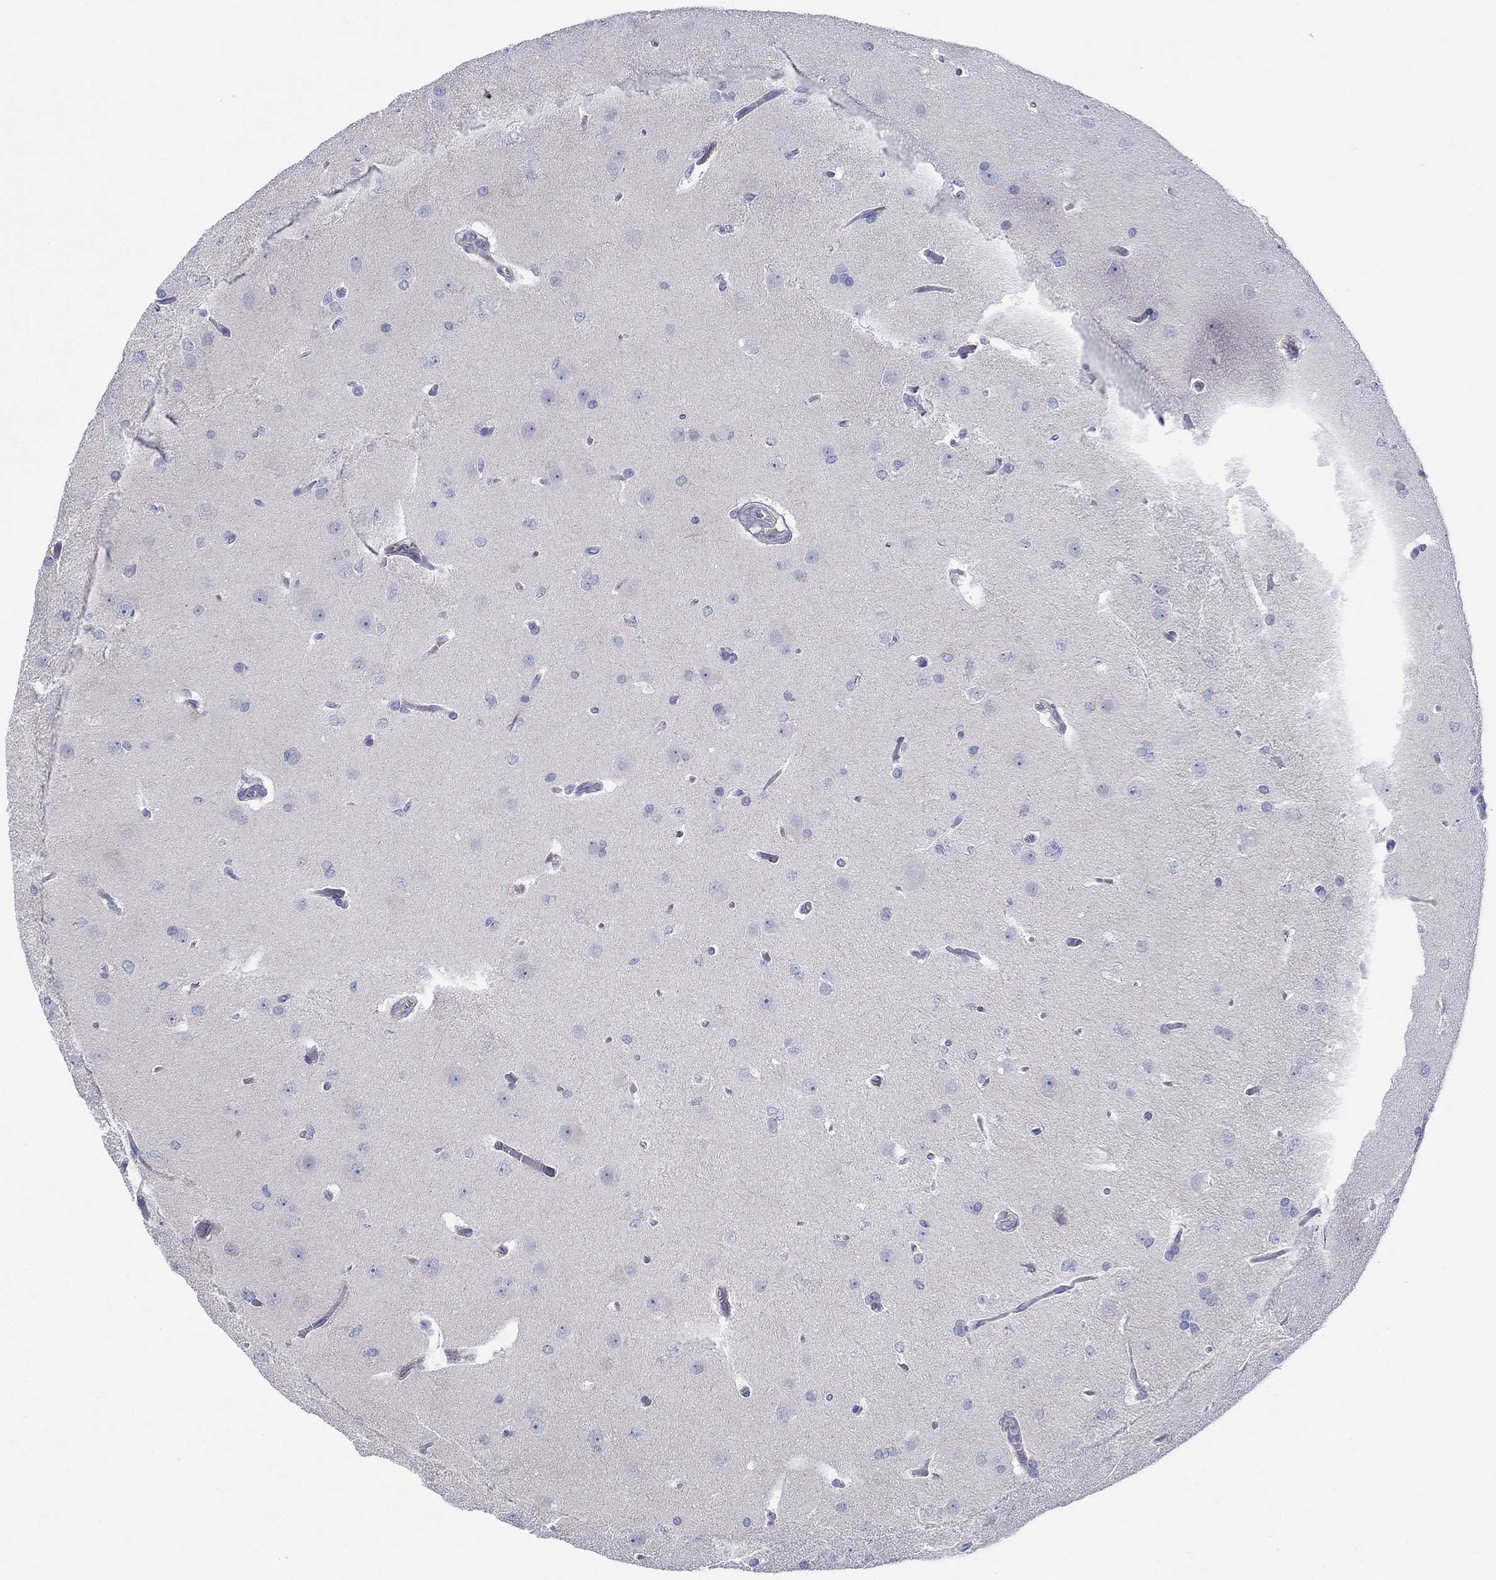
{"staining": {"intensity": "negative", "quantity": "none", "location": "none"}, "tissue": "glioma", "cell_type": "Tumor cells", "image_type": "cancer", "snomed": [{"axis": "morphology", "description": "Glioma, malignant, Low grade"}, {"axis": "topography", "description": "Brain"}], "caption": "IHC of malignant low-grade glioma shows no staining in tumor cells. (DAB (3,3'-diaminobenzidine) IHC, high magnification).", "gene": "KRT222", "patient": {"sex": "female", "age": 32}}